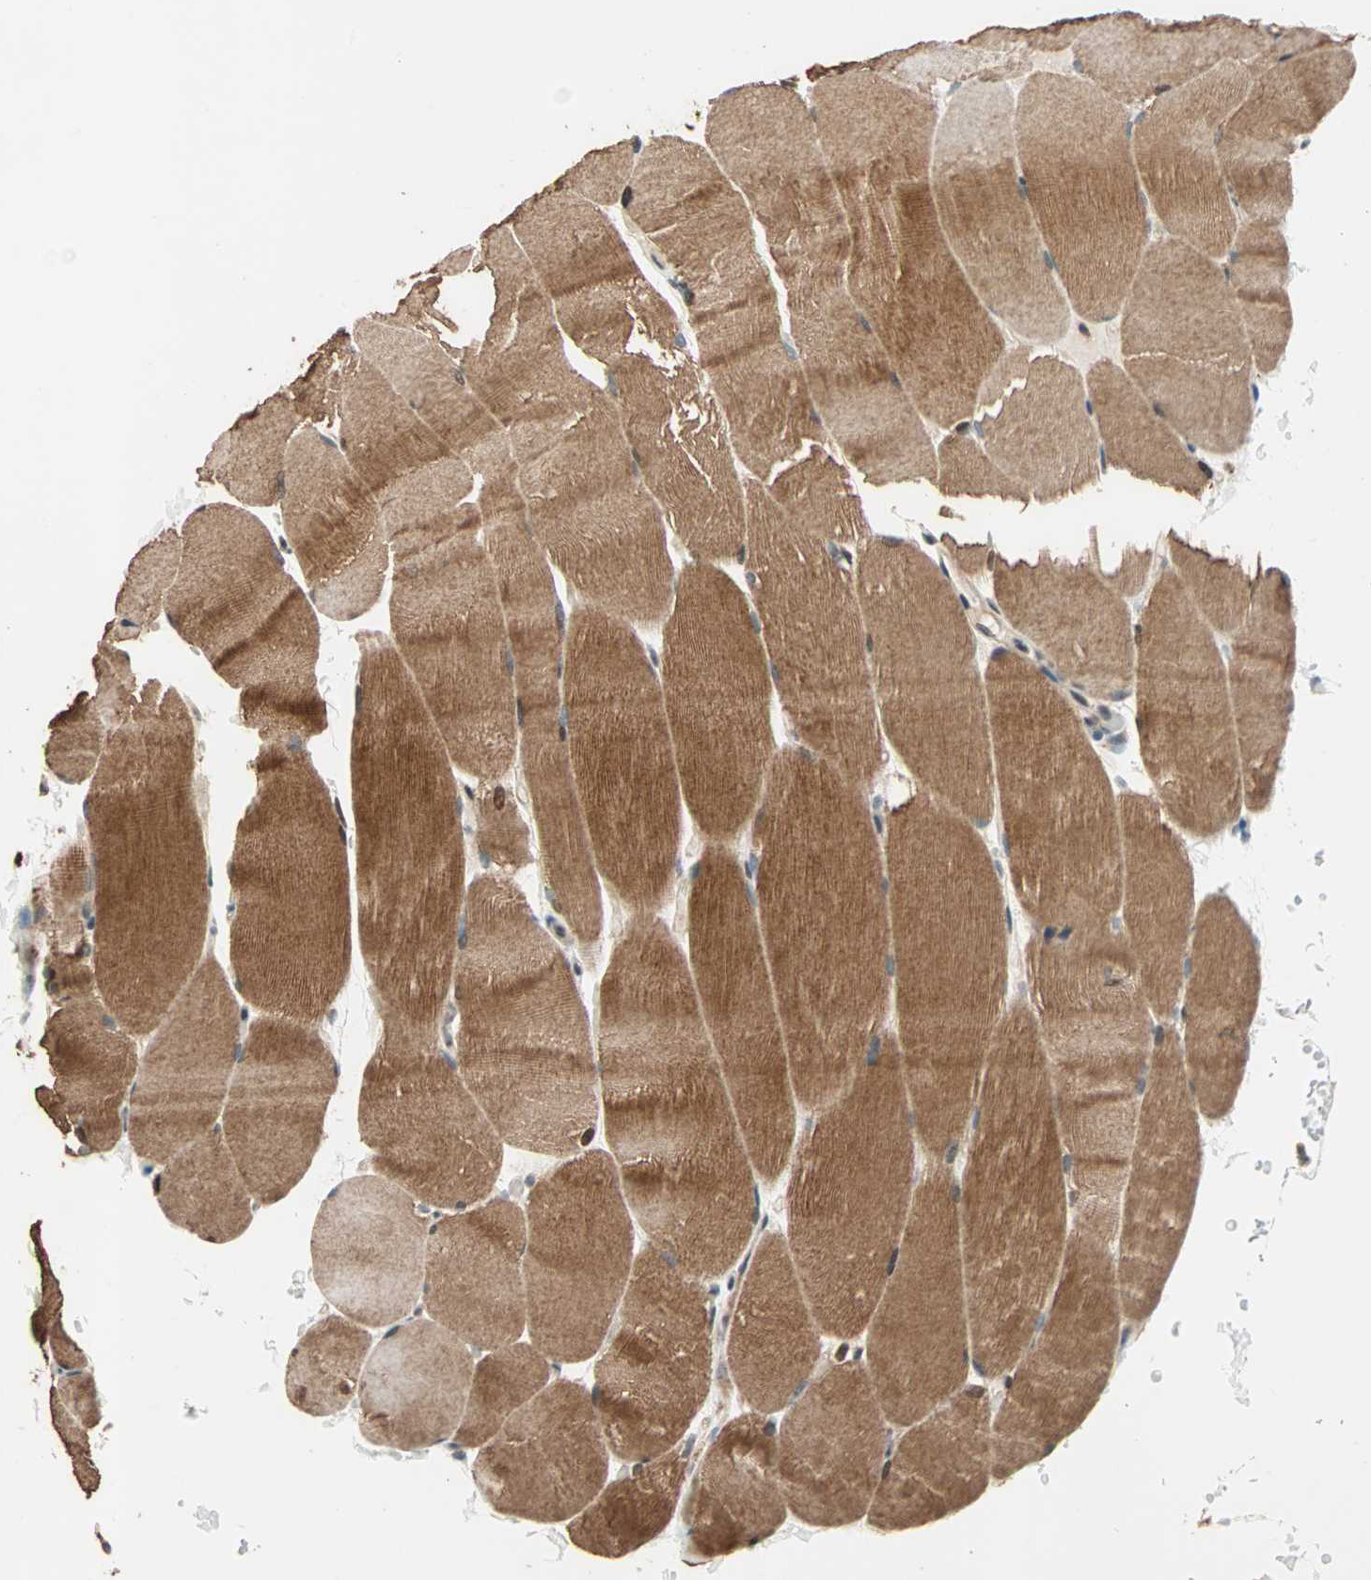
{"staining": {"intensity": "moderate", "quantity": ">75%", "location": "cytoplasmic/membranous"}, "tissue": "skeletal muscle", "cell_type": "Myocytes", "image_type": "normal", "snomed": [{"axis": "morphology", "description": "Normal tissue, NOS"}, {"axis": "topography", "description": "Skeletal muscle"}, {"axis": "topography", "description": "Parathyroid gland"}], "caption": "This micrograph displays benign skeletal muscle stained with IHC to label a protein in brown. The cytoplasmic/membranous of myocytes show moderate positivity for the protein. Nuclei are counter-stained blue.", "gene": "HECW1", "patient": {"sex": "female", "age": 37}}